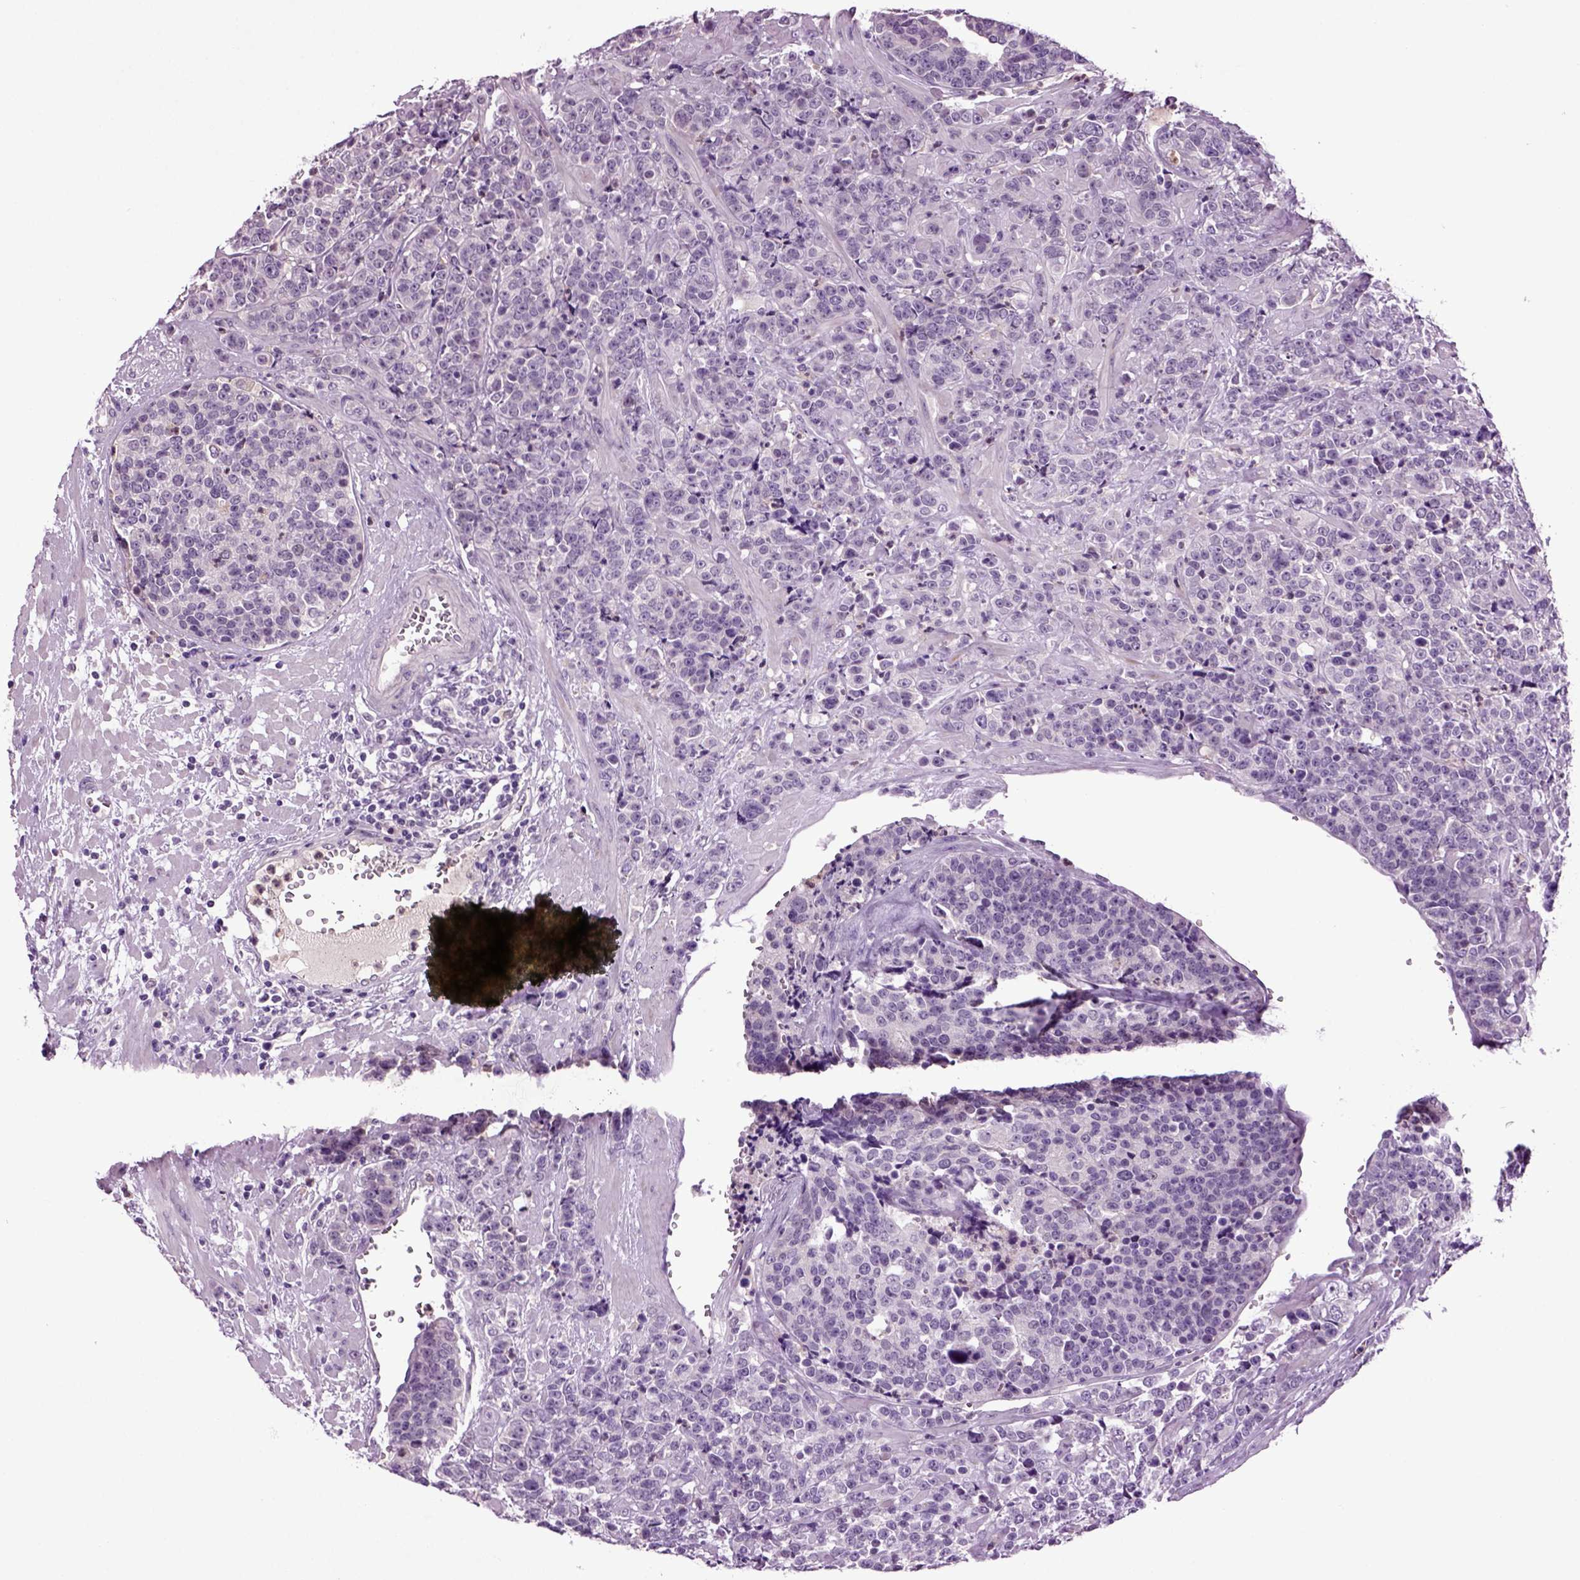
{"staining": {"intensity": "negative", "quantity": "none", "location": "none"}, "tissue": "prostate cancer", "cell_type": "Tumor cells", "image_type": "cancer", "snomed": [{"axis": "morphology", "description": "Adenocarcinoma, NOS"}, {"axis": "topography", "description": "Prostate"}], "caption": "Human prostate cancer stained for a protein using immunohistochemistry (IHC) displays no expression in tumor cells.", "gene": "FGF11", "patient": {"sex": "male", "age": 67}}